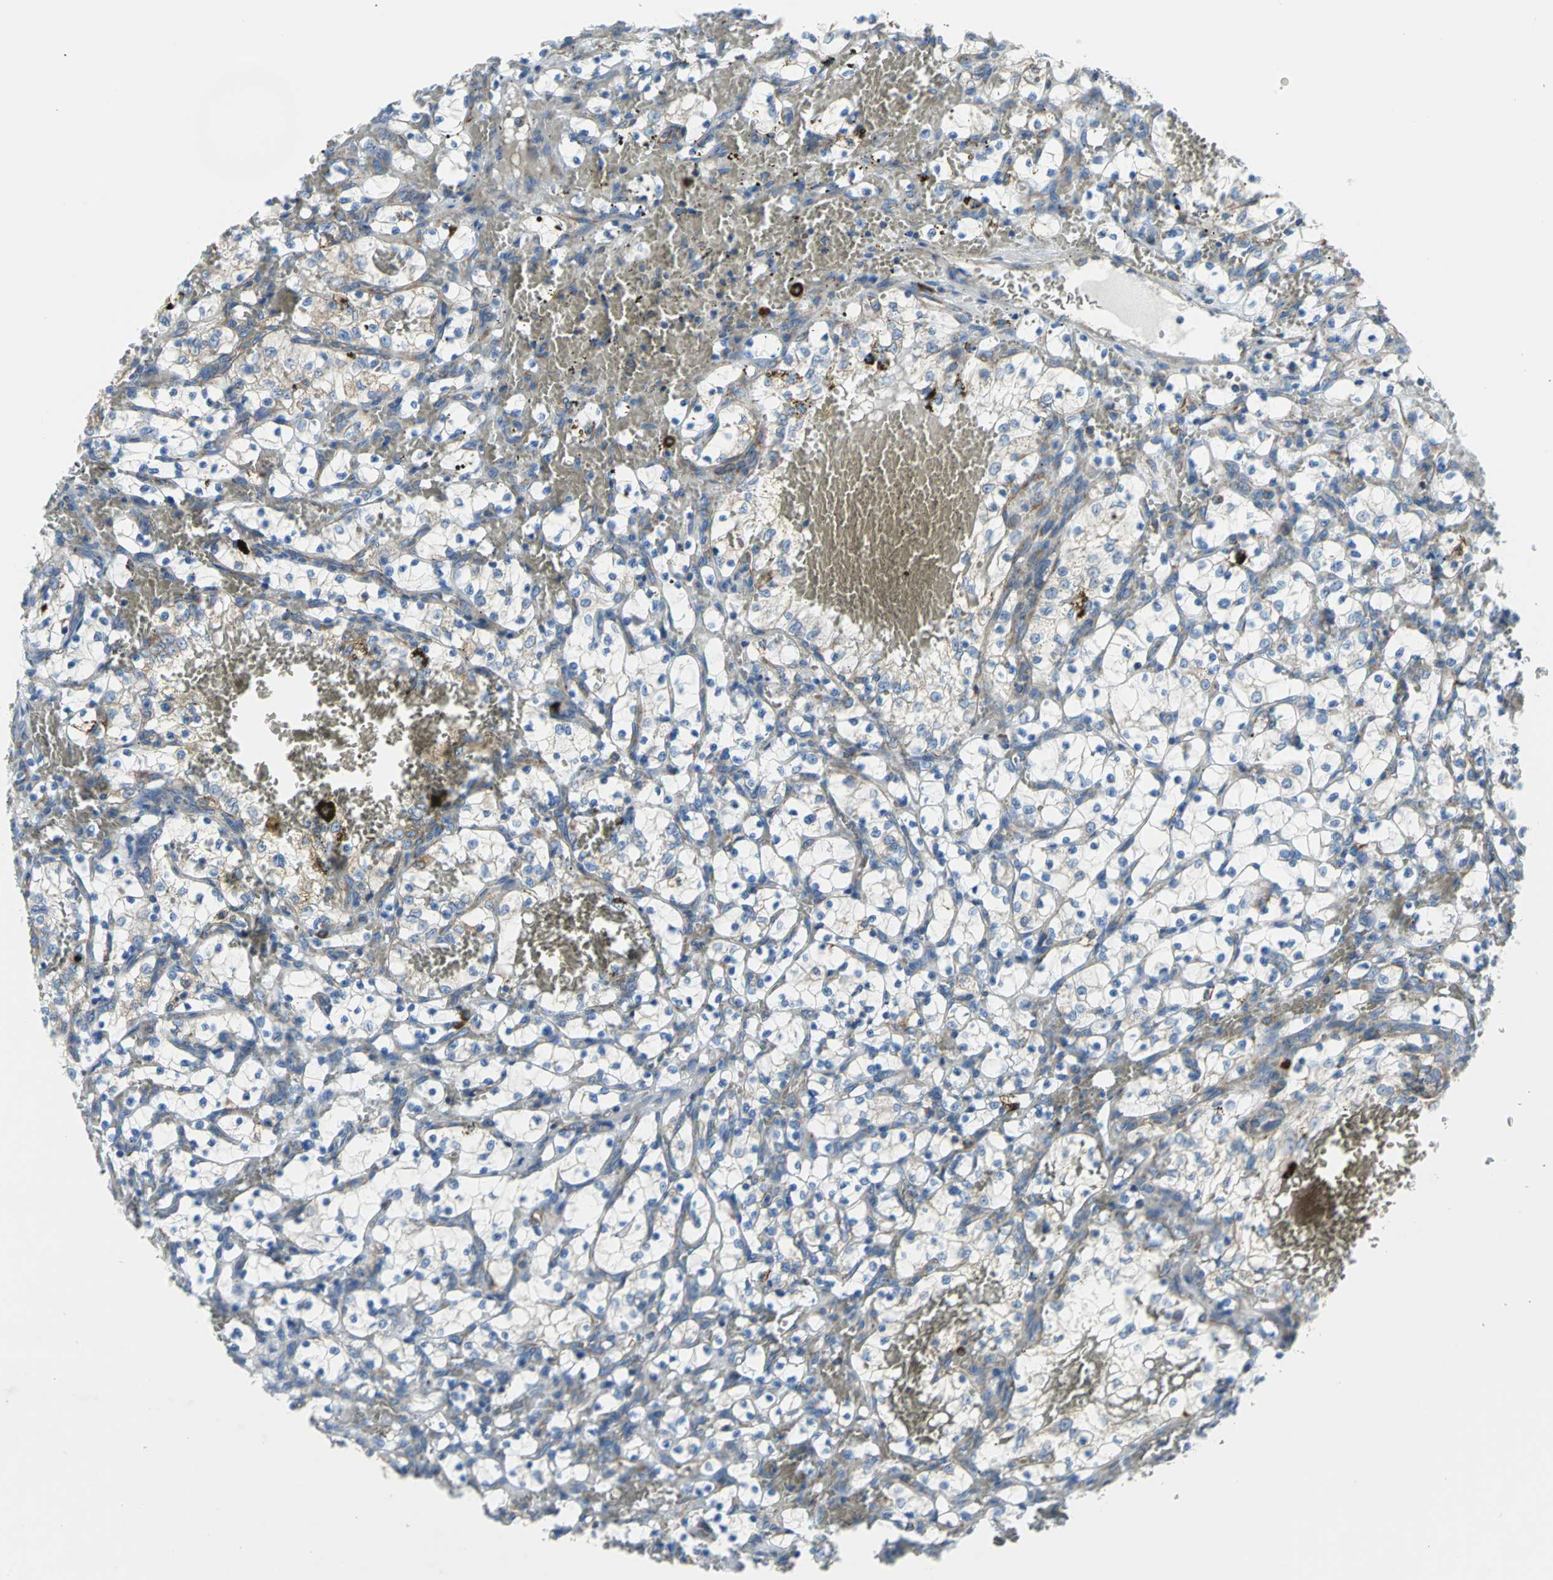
{"staining": {"intensity": "negative", "quantity": "none", "location": "none"}, "tissue": "renal cancer", "cell_type": "Tumor cells", "image_type": "cancer", "snomed": [{"axis": "morphology", "description": "Adenocarcinoma, NOS"}, {"axis": "topography", "description": "Kidney"}], "caption": "Protein analysis of adenocarcinoma (renal) exhibits no significant staining in tumor cells.", "gene": "TULP4", "patient": {"sex": "female", "age": 69}}